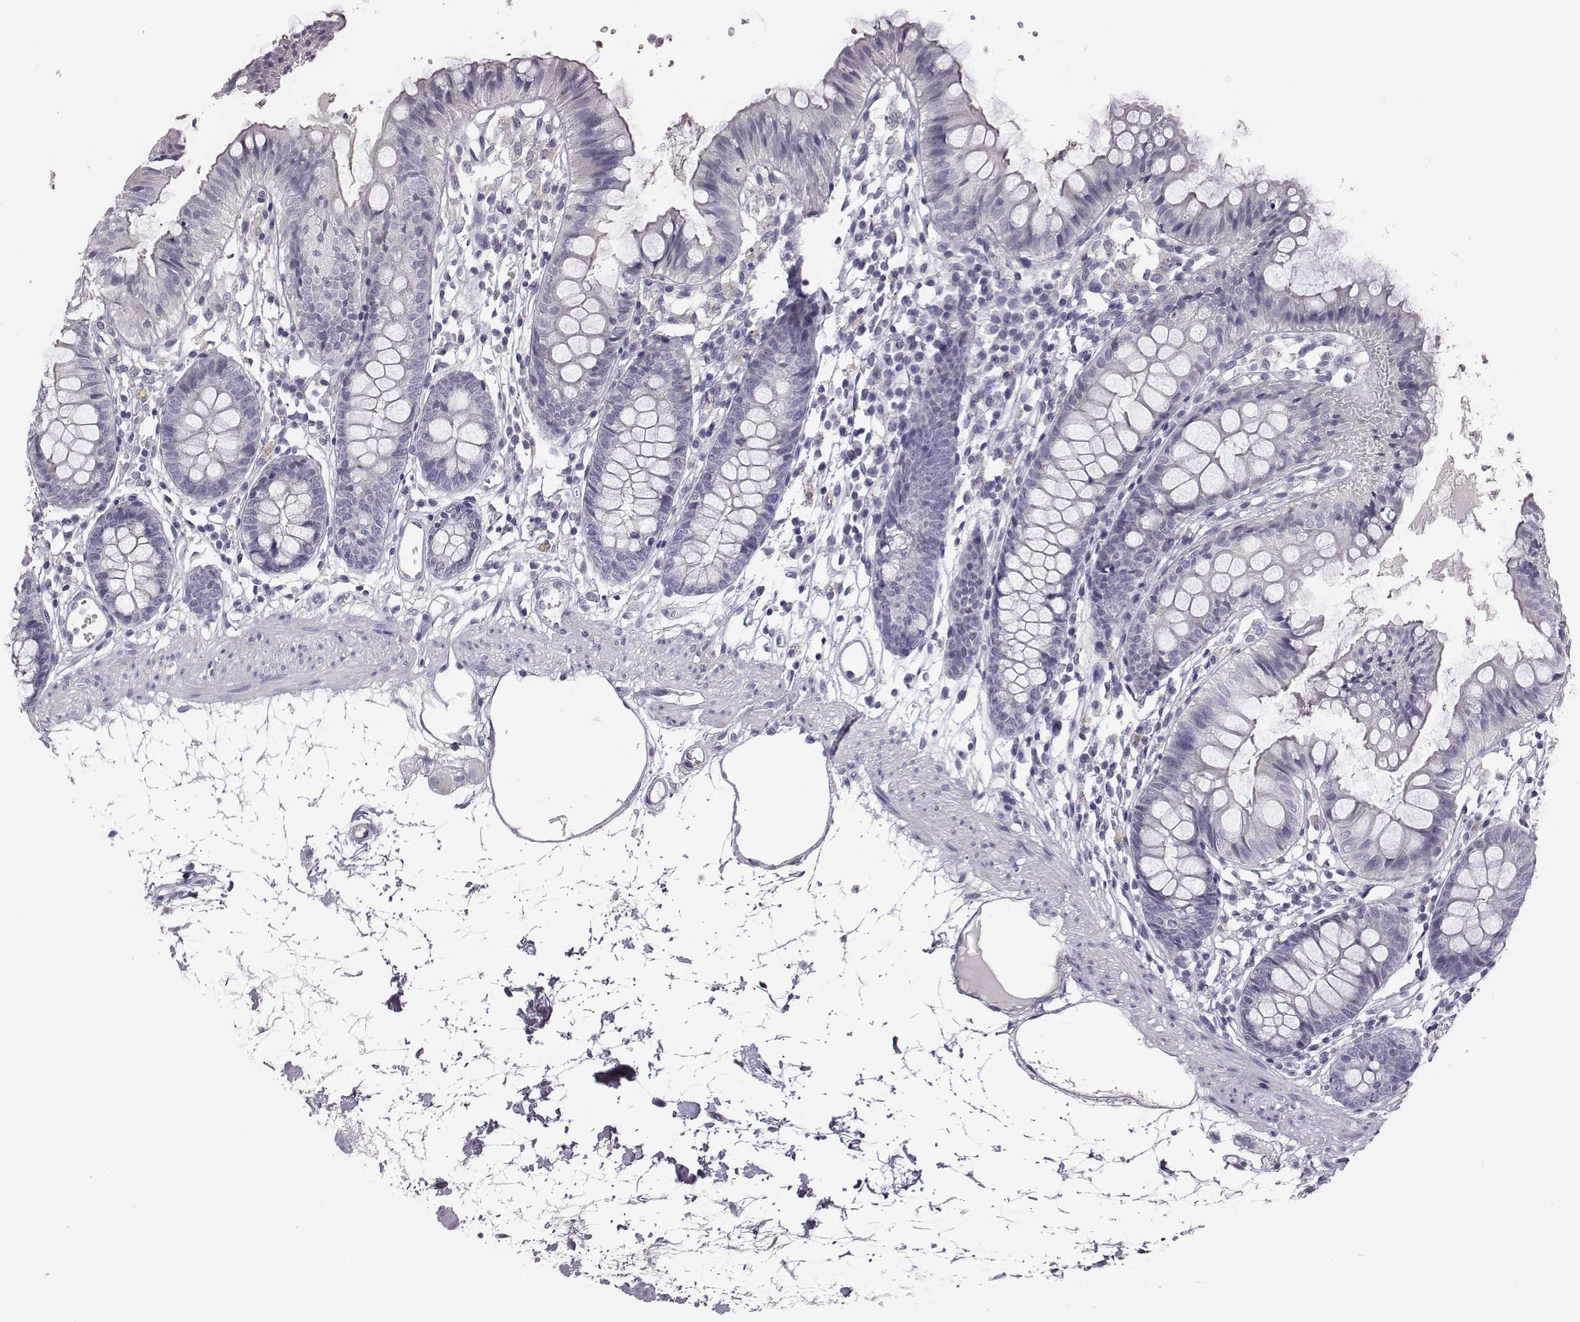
{"staining": {"intensity": "negative", "quantity": "none", "location": "none"}, "tissue": "colon", "cell_type": "Endothelial cells", "image_type": "normal", "snomed": [{"axis": "morphology", "description": "Normal tissue, NOS"}, {"axis": "topography", "description": "Colon"}], "caption": "Micrograph shows no protein expression in endothelial cells of normal colon.", "gene": "ENSG00000290147", "patient": {"sex": "female", "age": 84}}